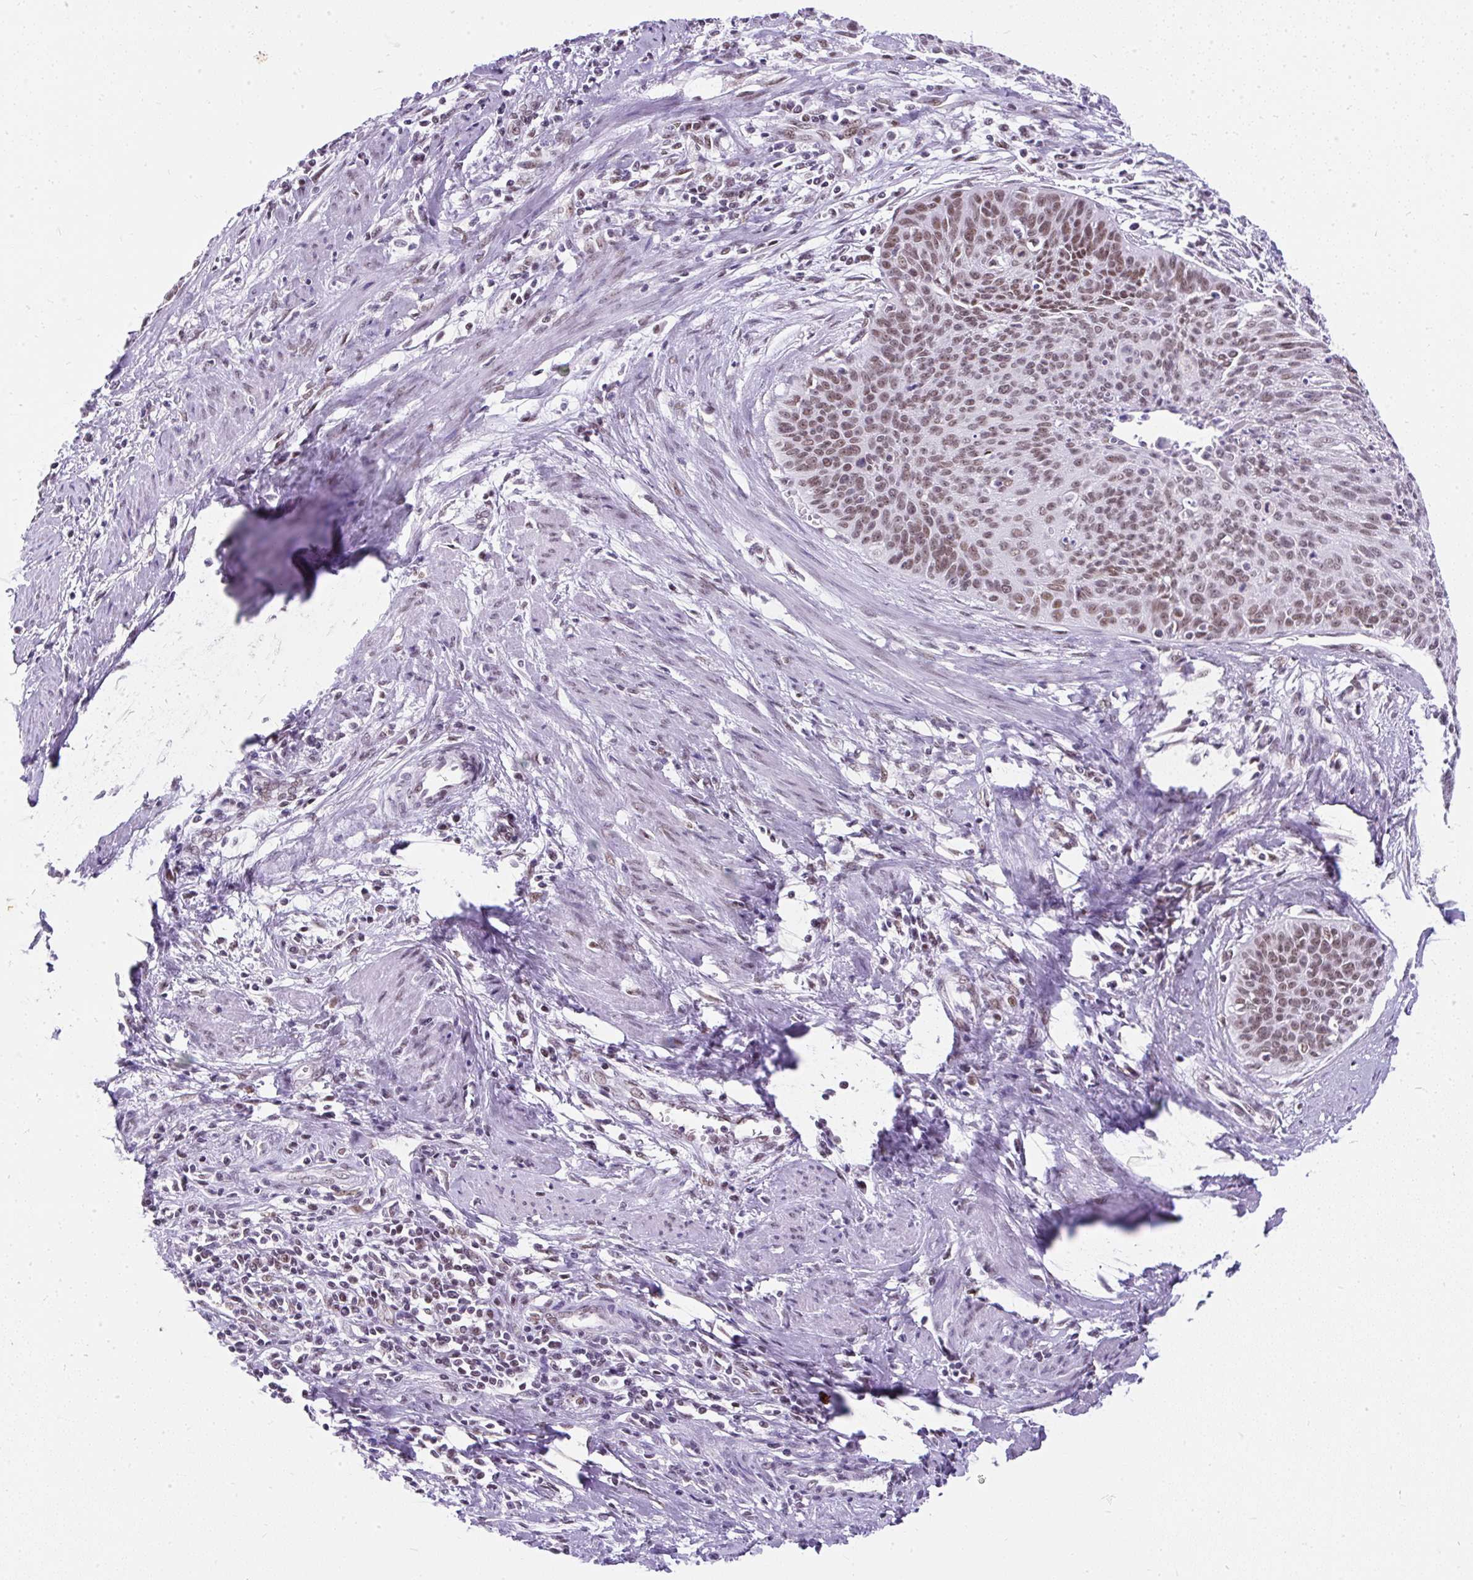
{"staining": {"intensity": "moderate", "quantity": ">75%", "location": "nuclear"}, "tissue": "cervical cancer", "cell_type": "Tumor cells", "image_type": "cancer", "snomed": [{"axis": "morphology", "description": "Squamous cell carcinoma, NOS"}, {"axis": "topography", "description": "Cervix"}], "caption": "Immunohistochemistry (IHC) staining of cervical cancer (squamous cell carcinoma), which demonstrates medium levels of moderate nuclear staining in approximately >75% of tumor cells indicating moderate nuclear protein positivity. The staining was performed using DAB (3,3'-diaminobenzidine) (brown) for protein detection and nuclei were counterstained in hematoxylin (blue).", "gene": "PLCXD2", "patient": {"sex": "female", "age": 55}}